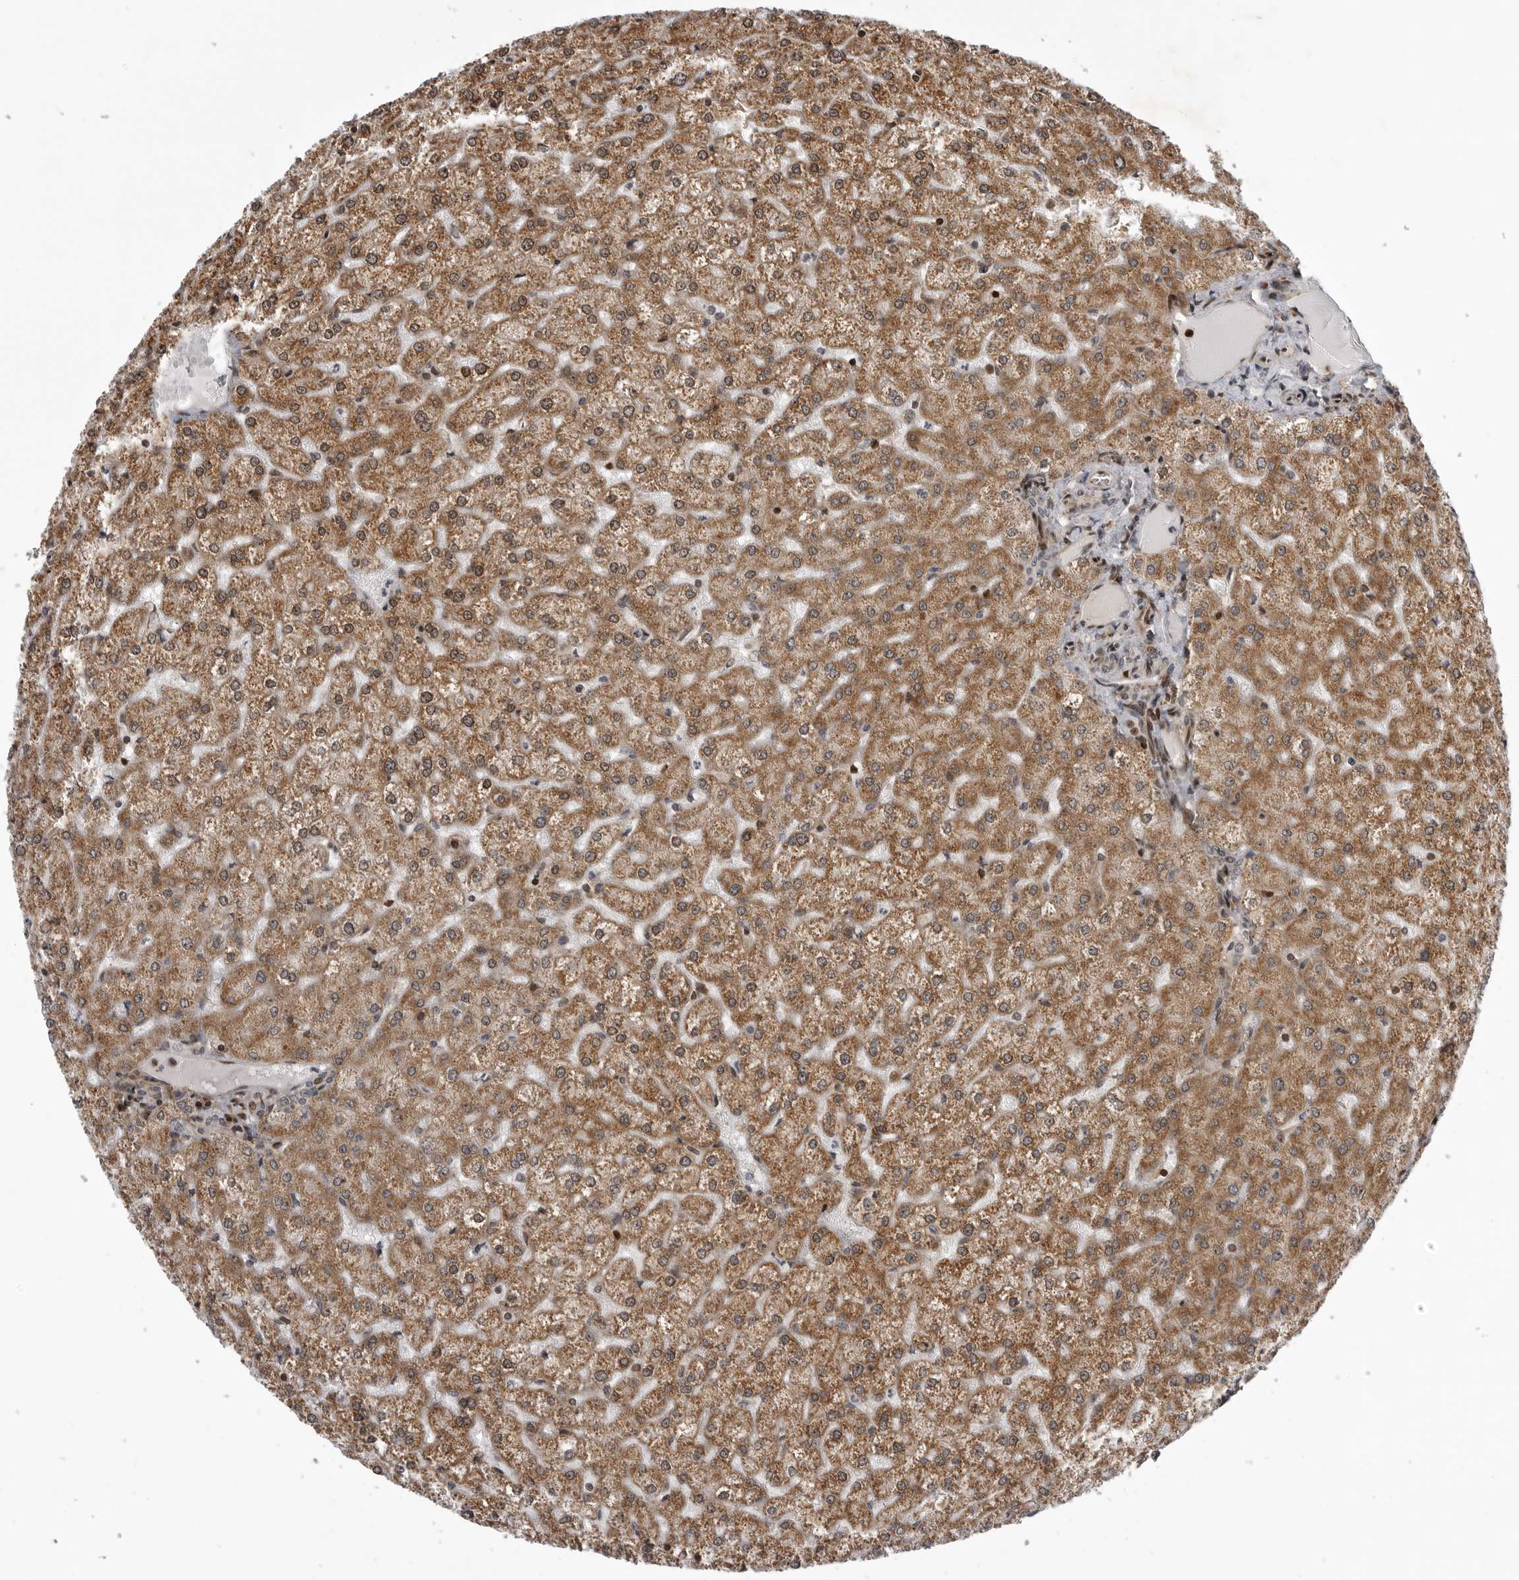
{"staining": {"intensity": "negative", "quantity": "none", "location": "none"}, "tissue": "liver", "cell_type": "Cholangiocytes", "image_type": "normal", "snomed": [{"axis": "morphology", "description": "Normal tissue, NOS"}, {"axis": "topography", "description": "Liver"}], "caption": "Immunohistochemistry (IHC) micrograph of benign liver: liver stained with DAB (3,3'-diaminobenzidine) demonstrates no significant protein positivity in cholangiocytes.", "gene": "ABL1", "patient": {"sex": "female", "age": 32}}